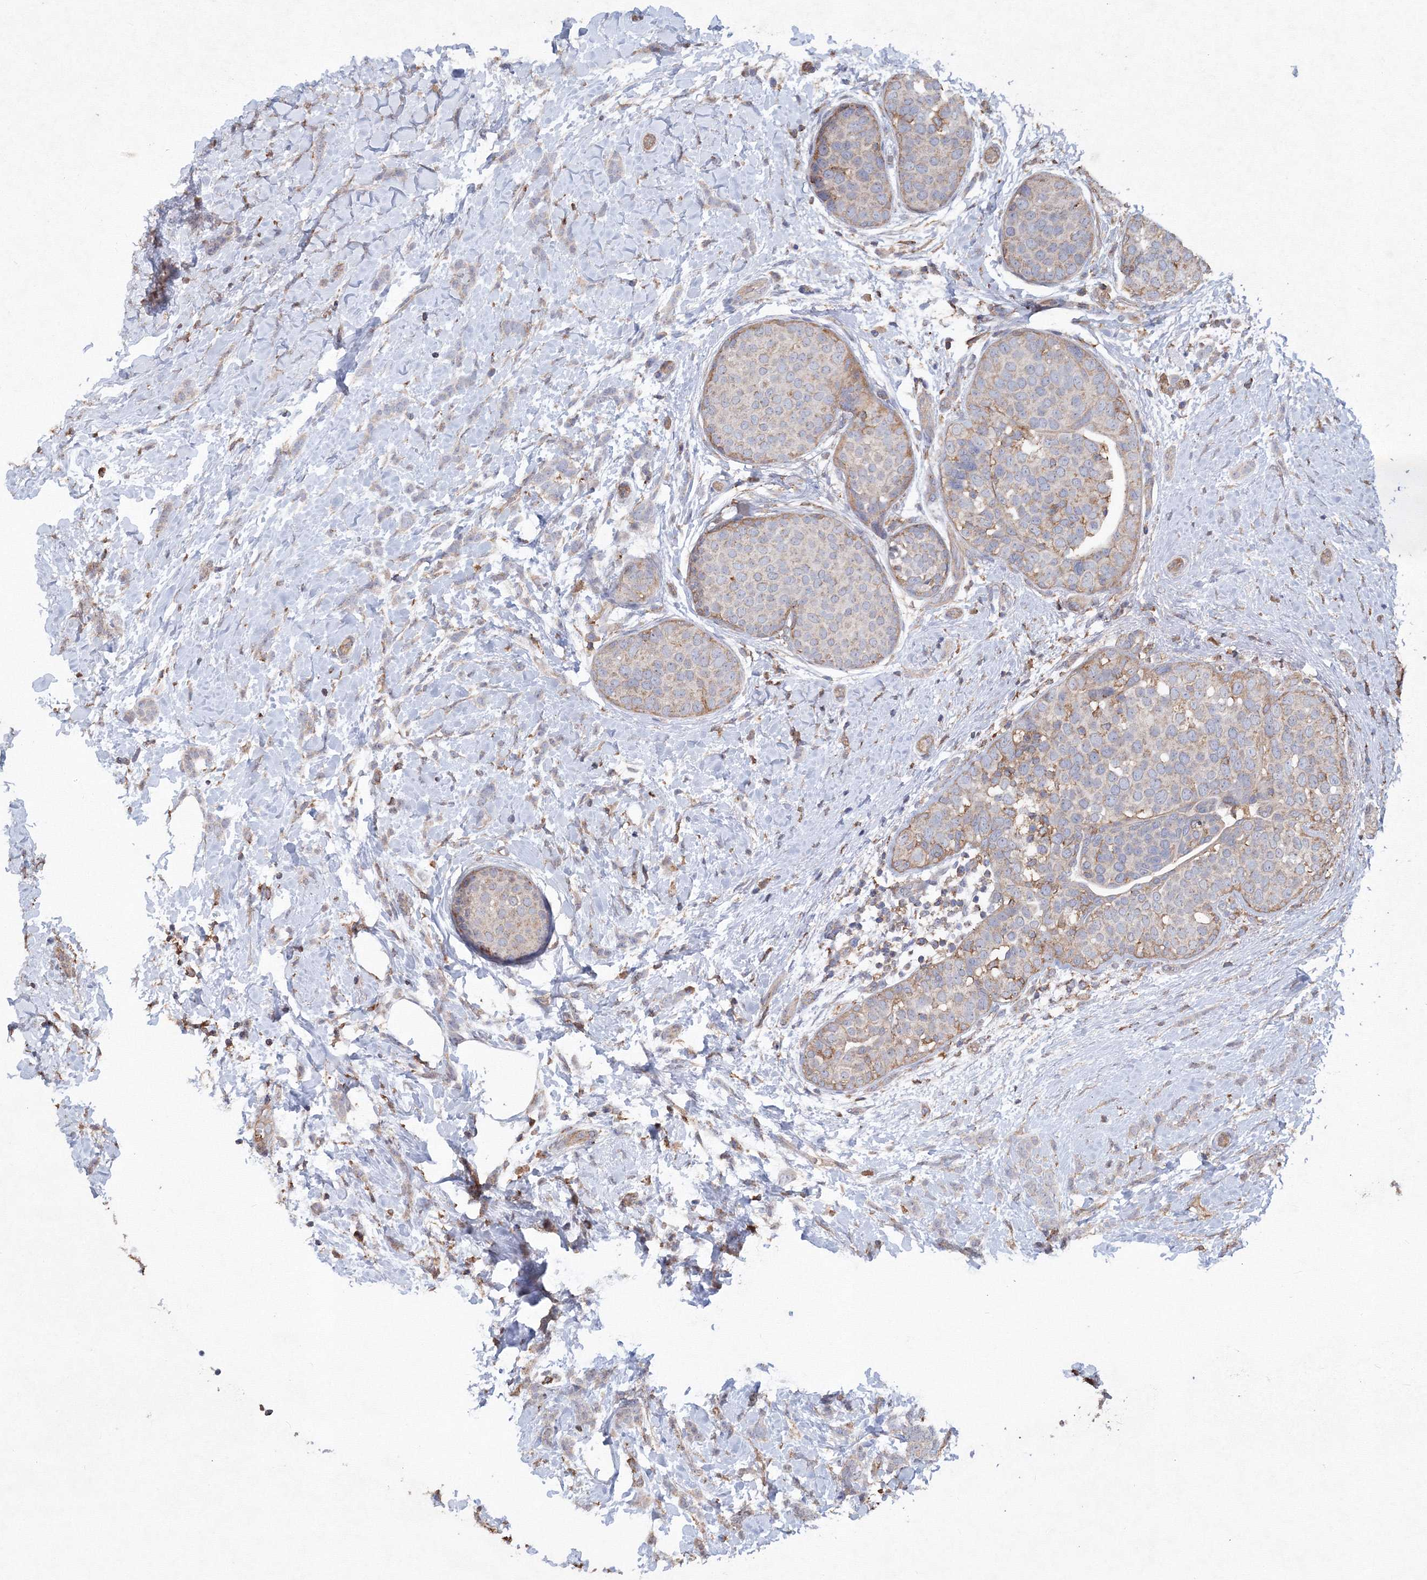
{"staining": {"intensity": "negative", "quantity": "none", "location": "none"}, "tissue": "breast cancer", "cell_type": "Tumor cells", "image_type": "cancer", "snomed": [{"axis": "morphology", "description": "Lobular carcinoma, in situ"}, {"axis": "morphology", "description": "Lobular carcinoma"}, {"axis": "topography", "description": "Breast"}], "caption": "Immunohistochemistry micrograph of neoplastic tissue: human breast cancer (lobular carcinoma in situ) stained with DAB shows no significant protein positivity in tumor cells. (DAB IHC with hematoxylin counter stain).", "gene": "TMEM139", "patient": {"sex": "female", "age": 41}}